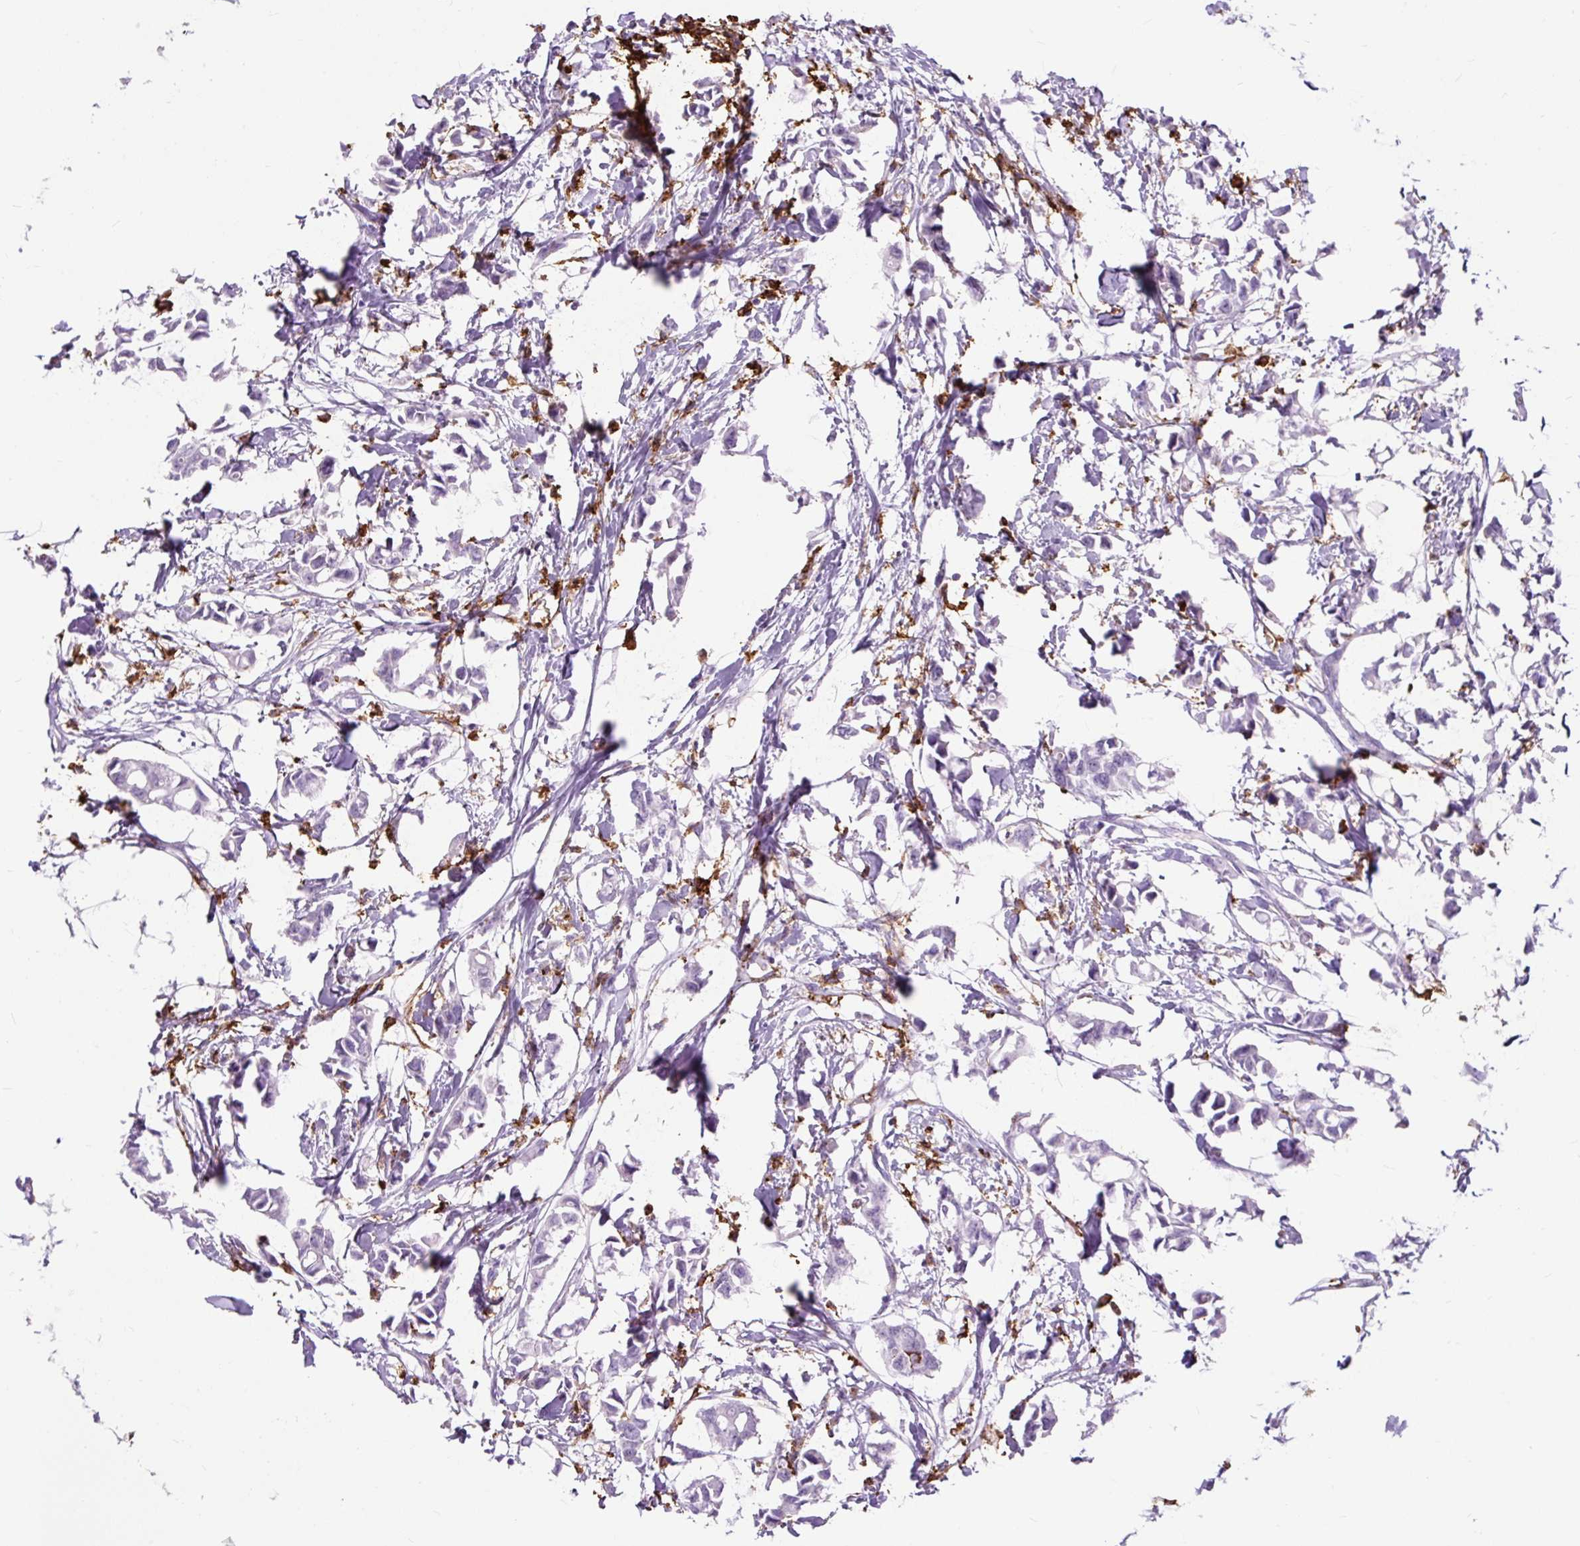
{"staining": {"intensity": "negative", "quantity": "none", "location": "none"}, "tissue": "breast cancer", "cell_type": "Tumor cells", "image_type": "cancer", "snomed": [{"axis": "morphology", "description": "Duct carcinoma"}, {"axis": "topography", "description": "Breast"}], "caption": "The photomicrograph exhibits no staining of tumor cells in breast cancer (intraductal carcinoma).", "gene": "HLA-DRA", "patient": {"sex": "female", "age": 41}}